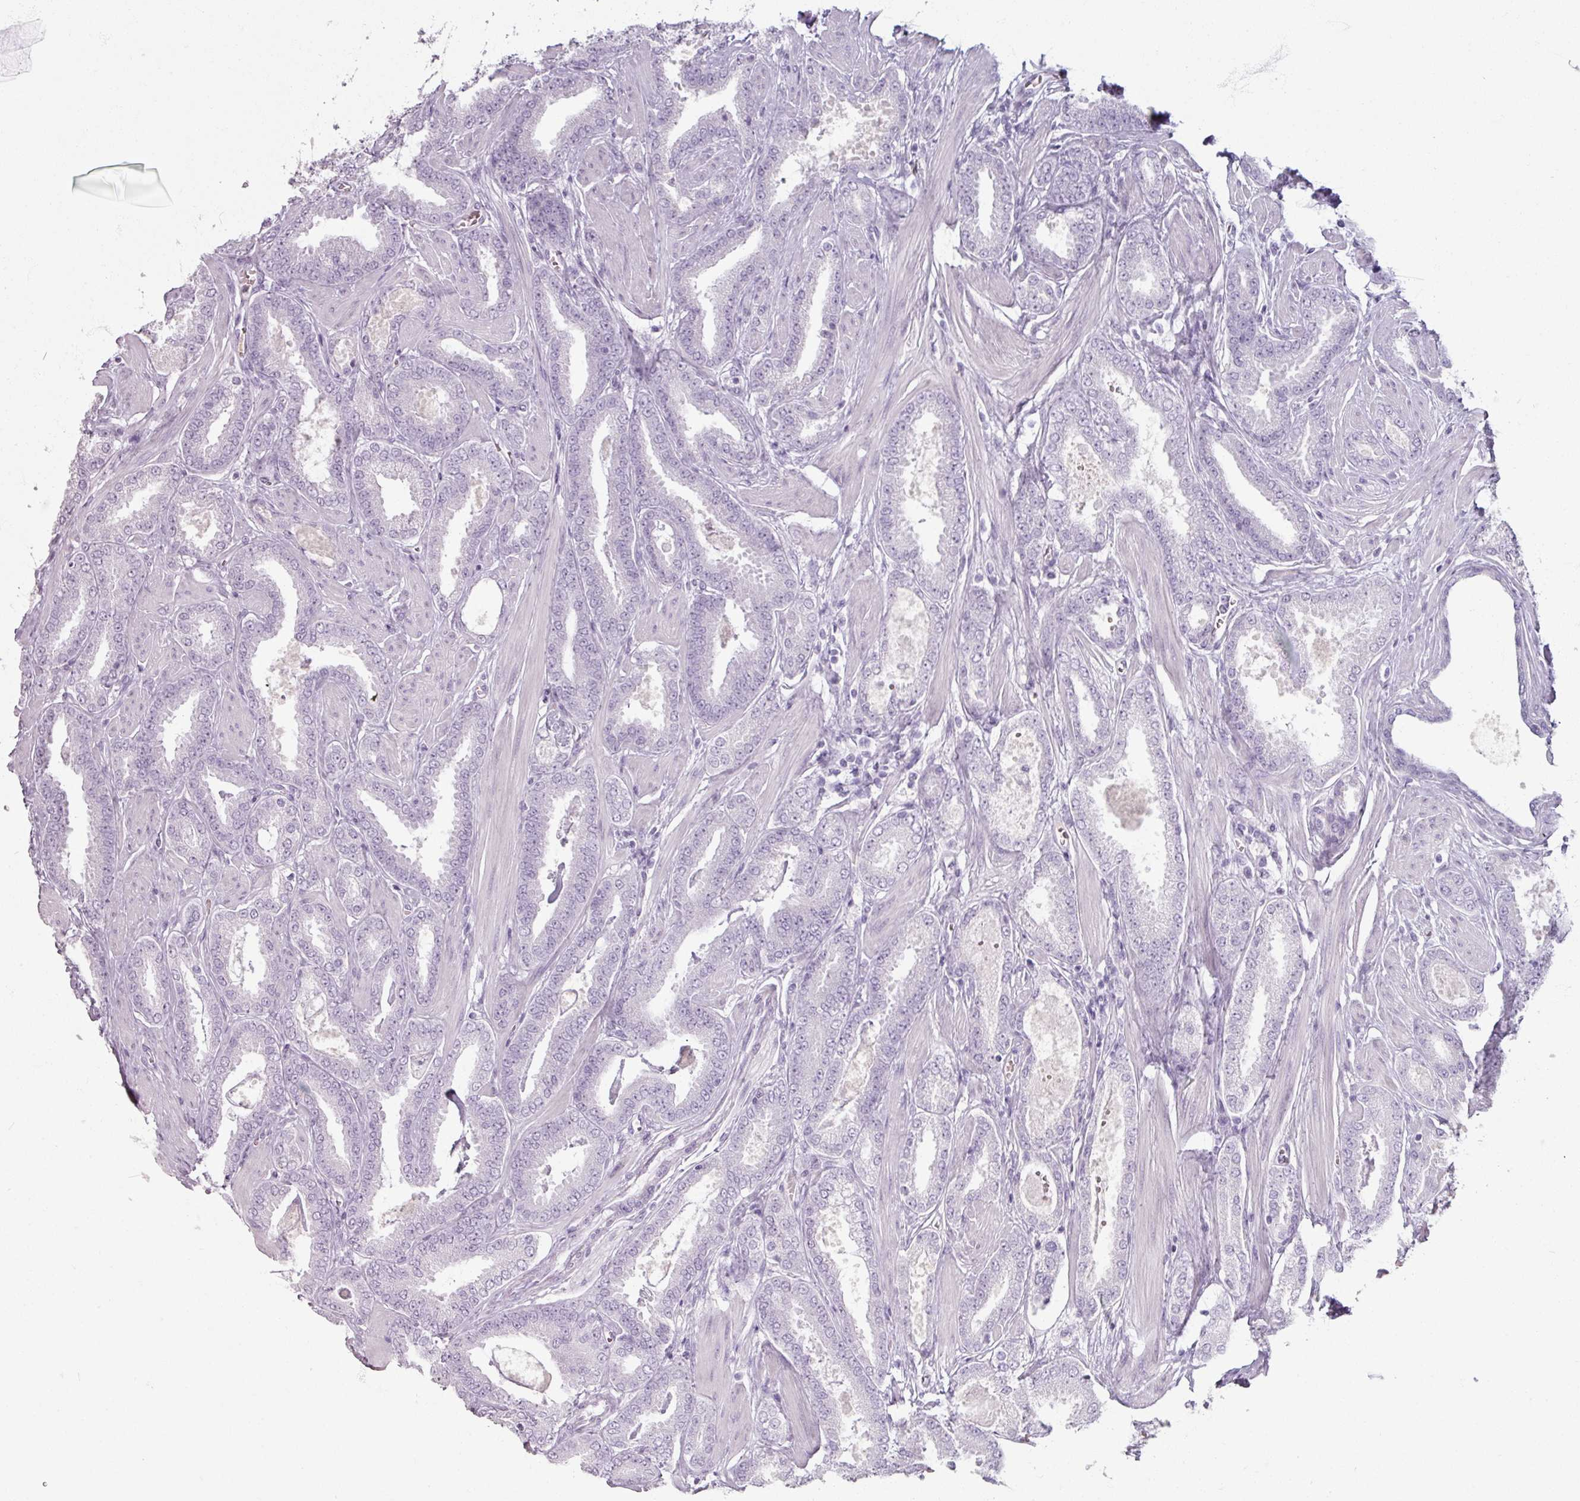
{"staining": {"intensity": "negative", "quantity": "none", "location": "none"}, "tissue": "prostate cancer", "cell_type": "Tumor cells", "image_type": "cancer", "snomed": [{"axis": "morphology", "description": "Adenocarcinoma, Low grade"}, {"axis": "topography", "description": "Prostate"}], "caption": "High power microscopy image of an immunohistochemistry histopathology image of adenocarcinoma (low-grade) (prostate), revealing no significant staining in tumor cells.", "gene": "ARG1", "patient": {"sex": "male", "age": 42}}